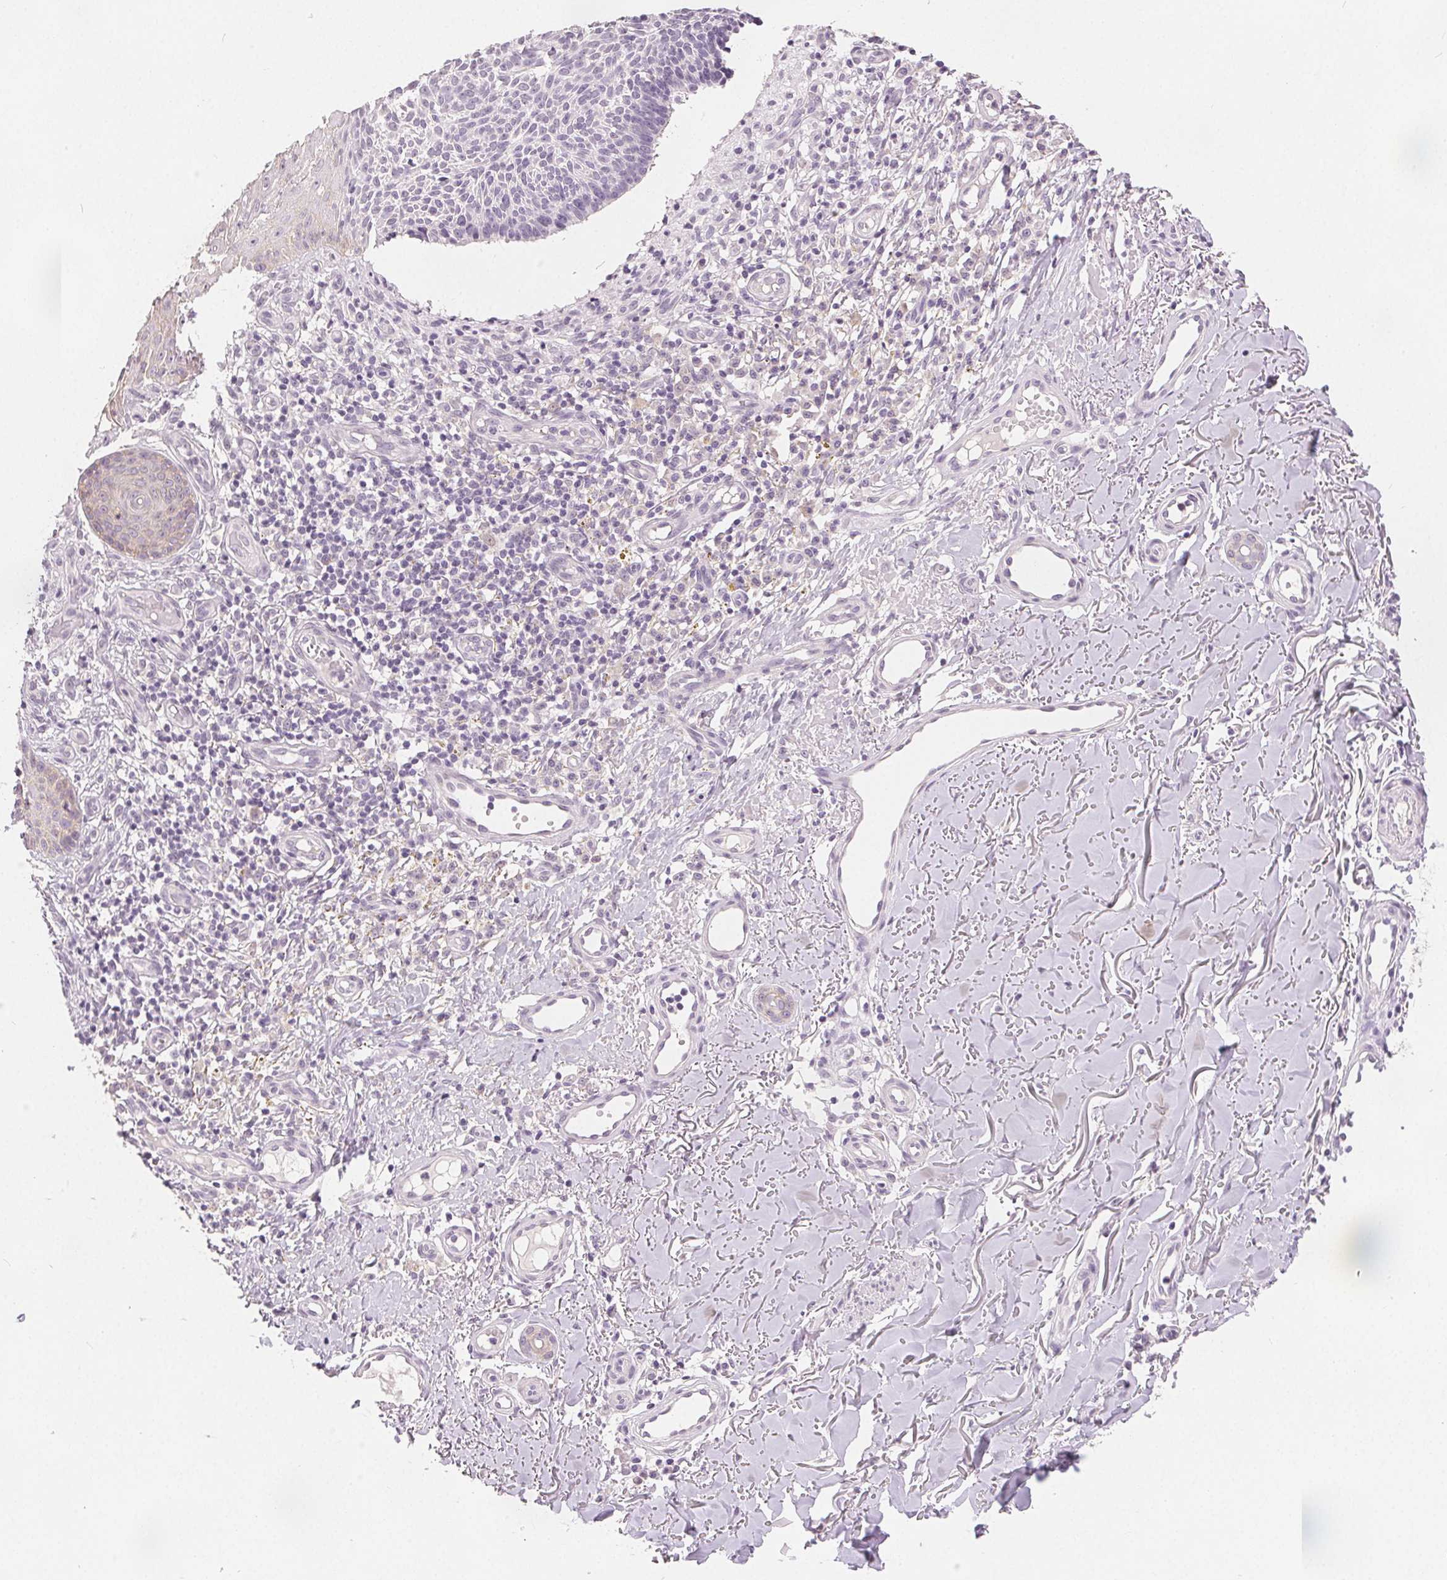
{"staining": {"intensity": "negative", "quantity": "none", "location": "none"}, "tissue": "skin cancer", "cell_type": "Tumor cells", "image_type": "cancer", "snomed": [{"axis": "morphology", "description": "Basal cell carcinoma"}, {"axis": "topography", "description": "Skin"}], "caption": "Tumor cells show no significant expression in skin cancer (basal cell carcinoma).", "gene": "CA12", "patient": {"sex": "male", "age": 88}}